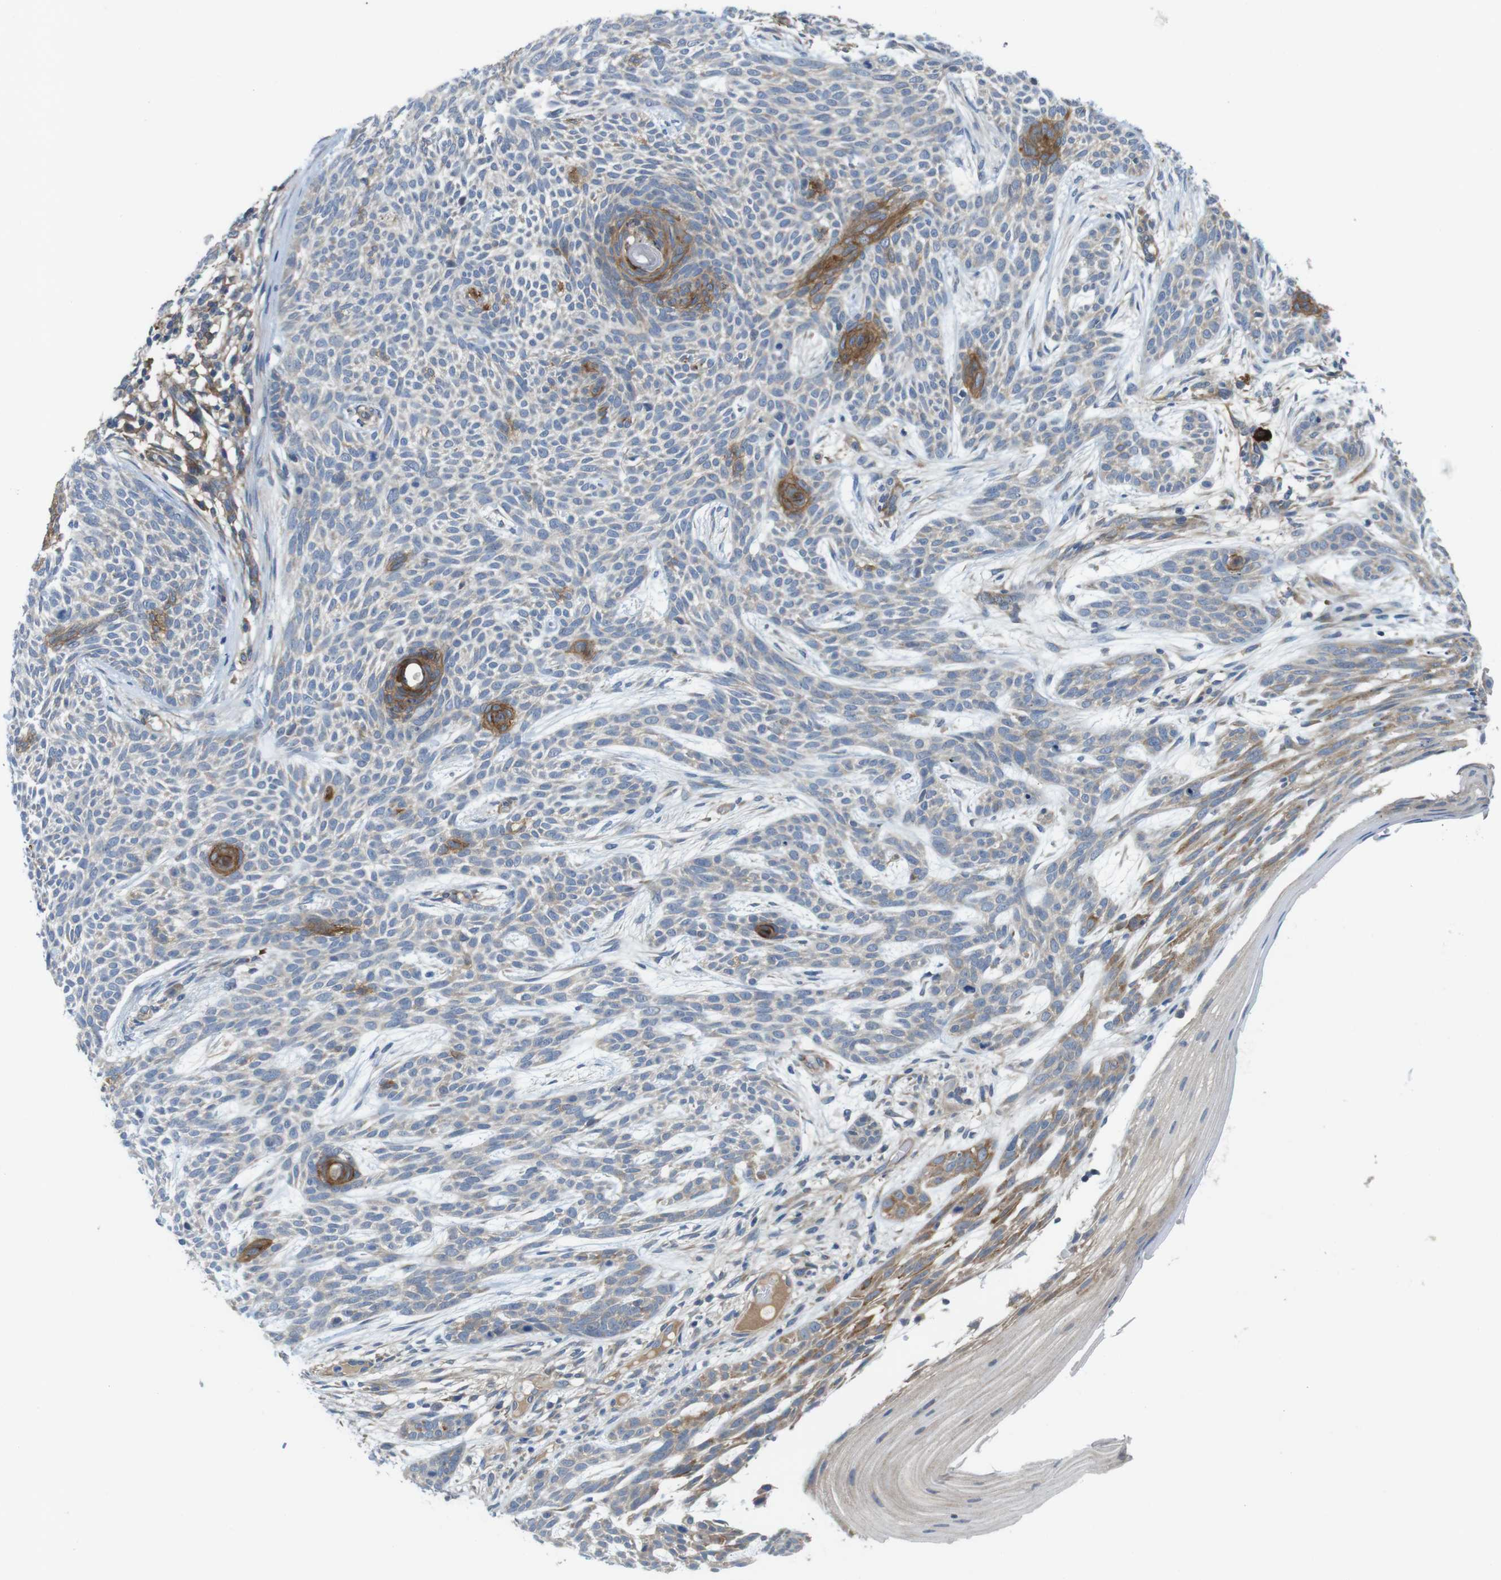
{"staining": {"intensity": "moderate", "quantity": "<25%", "location": "cytoplasmic/membranous"}, "tissue": "skin cancer", "cell_type": "Tumor cells", "image_type": "cancer", "snomed": [{"axis": "morphology", "description": "Basal cell carcinoma"}, {"axis": "topography", "description": "Skin"}], "caption": "Immunohistochemistry (IHC) photomicrograph of neoplastic tissue: human skin cancer (basal cell carcinoma) stained using immunohistochemistry shows low levels of moderate protein expression localized specifically in the cytoplasmic/membranous of tumor cells, appearing as a cytoplasmic/membranous brown color.", "gene": "DCLK1", "patient": {"sex": "female", "age": 59}}